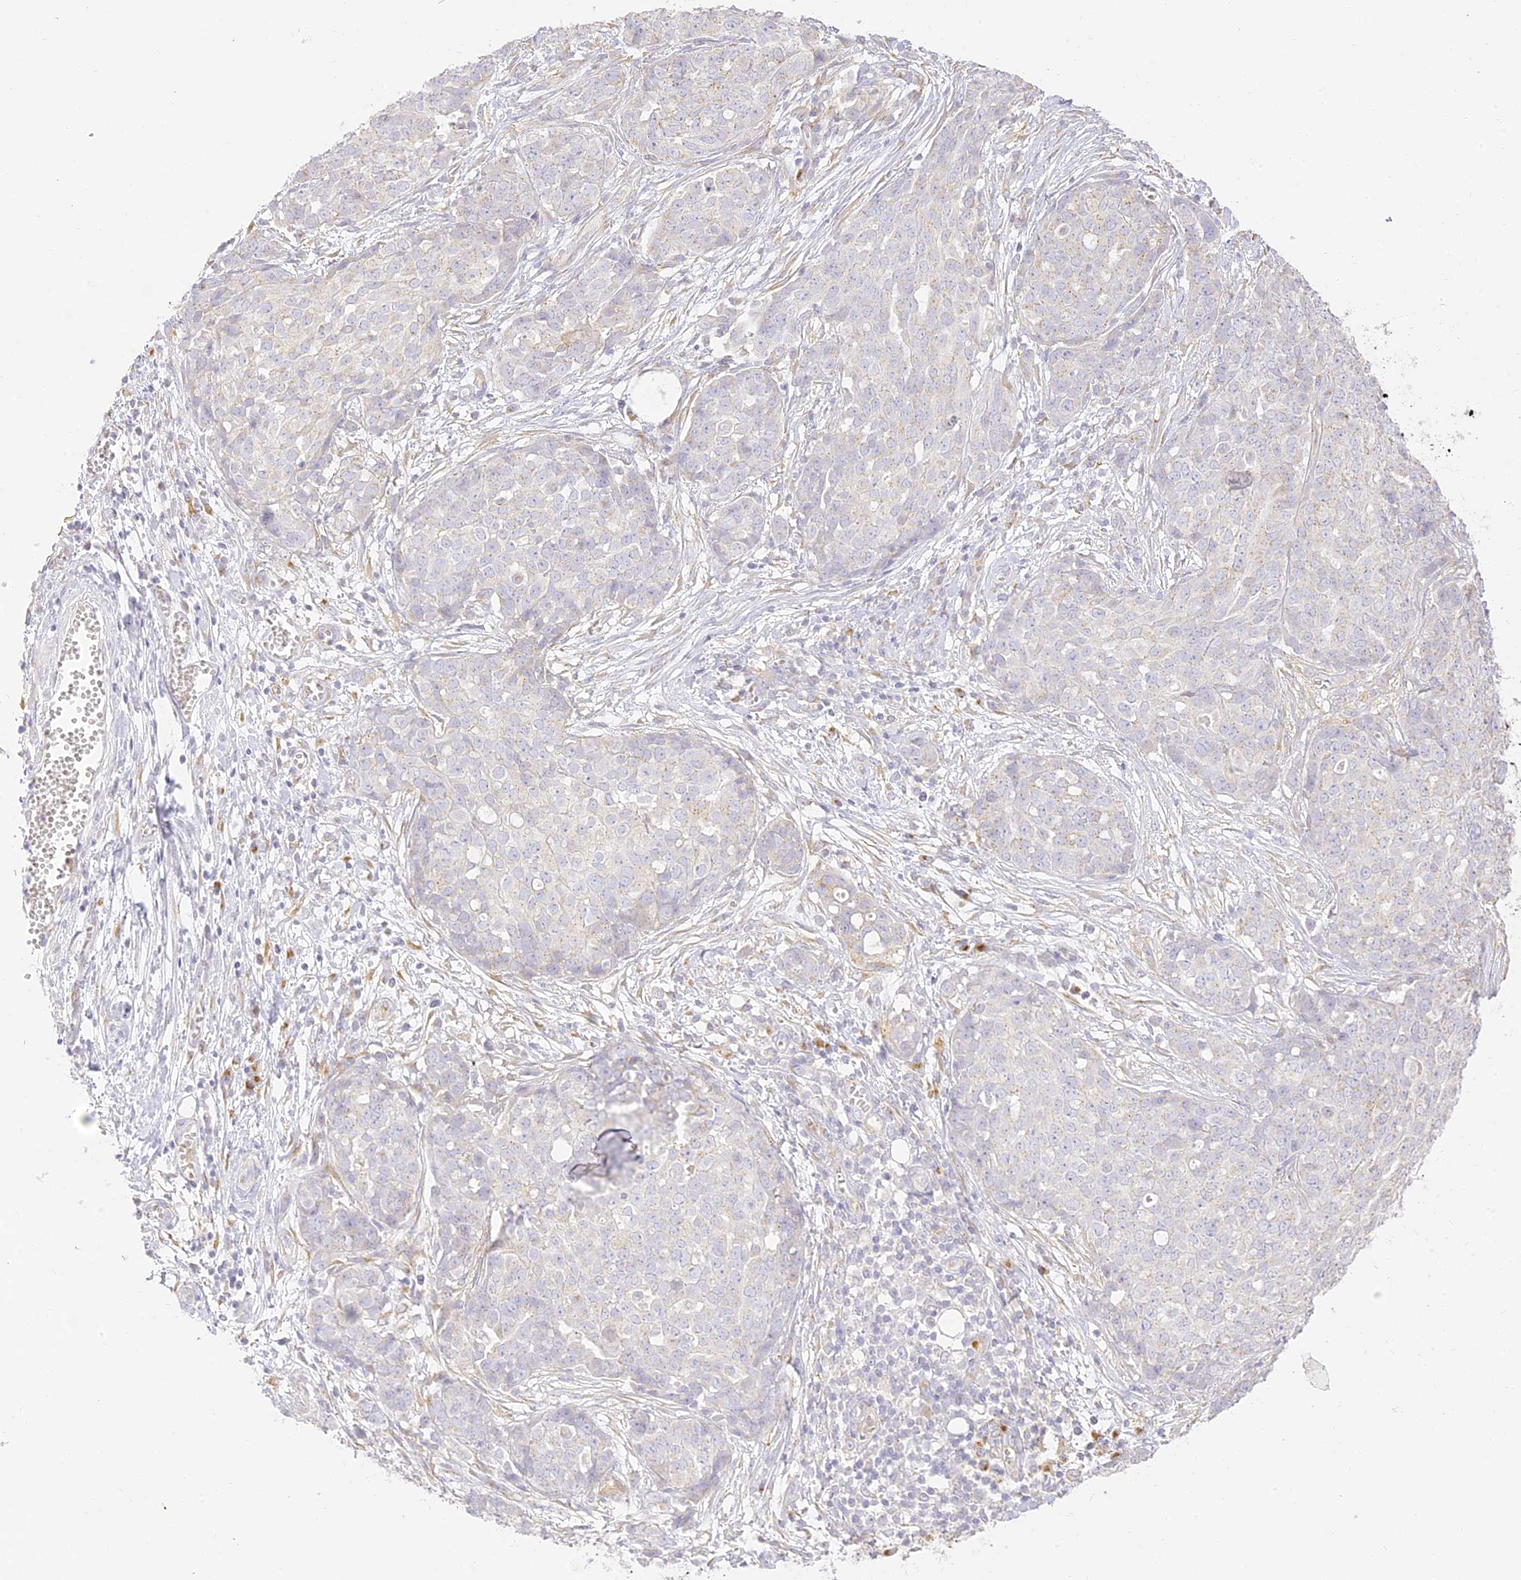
{"staining": {"intensity": "negative", "quantity": "none", "location": "none"}, "tissue": "ovarian cancer", "cell_type": "Tumor cells", "image_type": "cancer", "snomed": [{"axis": "morphology", "description": "Cystadenocarcinoma, serous, NOS"}, {"axis": "topography", "description": "Soft tissue"}, {"axis": "topography", "description": "Ovary"}], "caption": "IHC of human ovarian serous cystadenocarcinoma demonstrates no staining in tumor cells. (DAB IHC with hematoxylin counter stain).", "gene": "SEC13", "patient": {"sex": "female", "age": 57}}